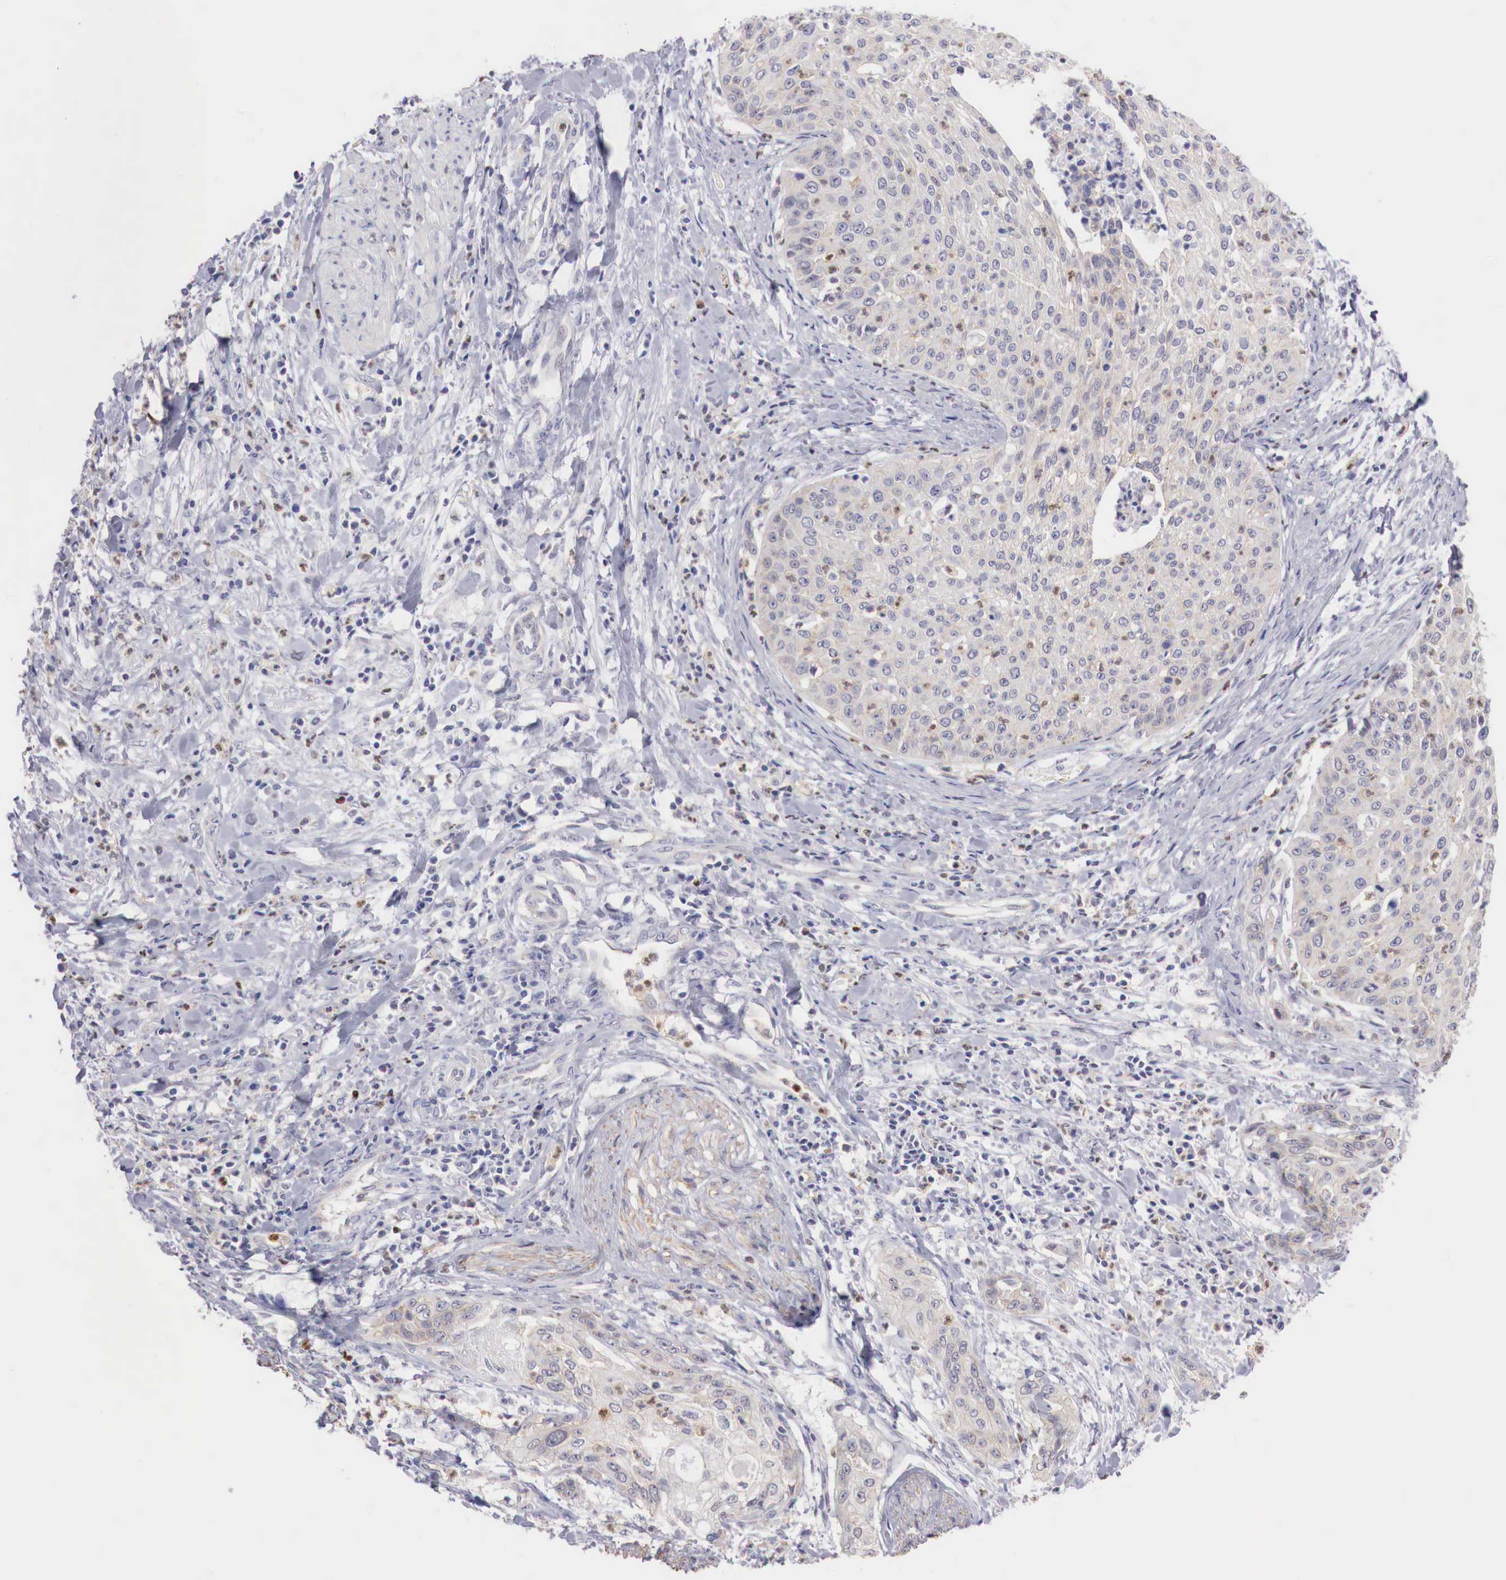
{"staining": {"intensity": "negative", "quantity": "none", "location": "none"}, "tissue": "cervical cancer", "cell_type": "Tumor cells", "image_type": "cancer", "snomed": [{"axis": "morphology", "description": "Squamous cell carcinoma, NOS"}, {"axis": "topography", "description": "Cervix"}], "caption": "The IHC micrograph has no significant positivity in tumor cells of cervical squamous cell carcinoma tissue.", "gene": "TRIM13", "patient": {"sex": "female", "age": 41}}